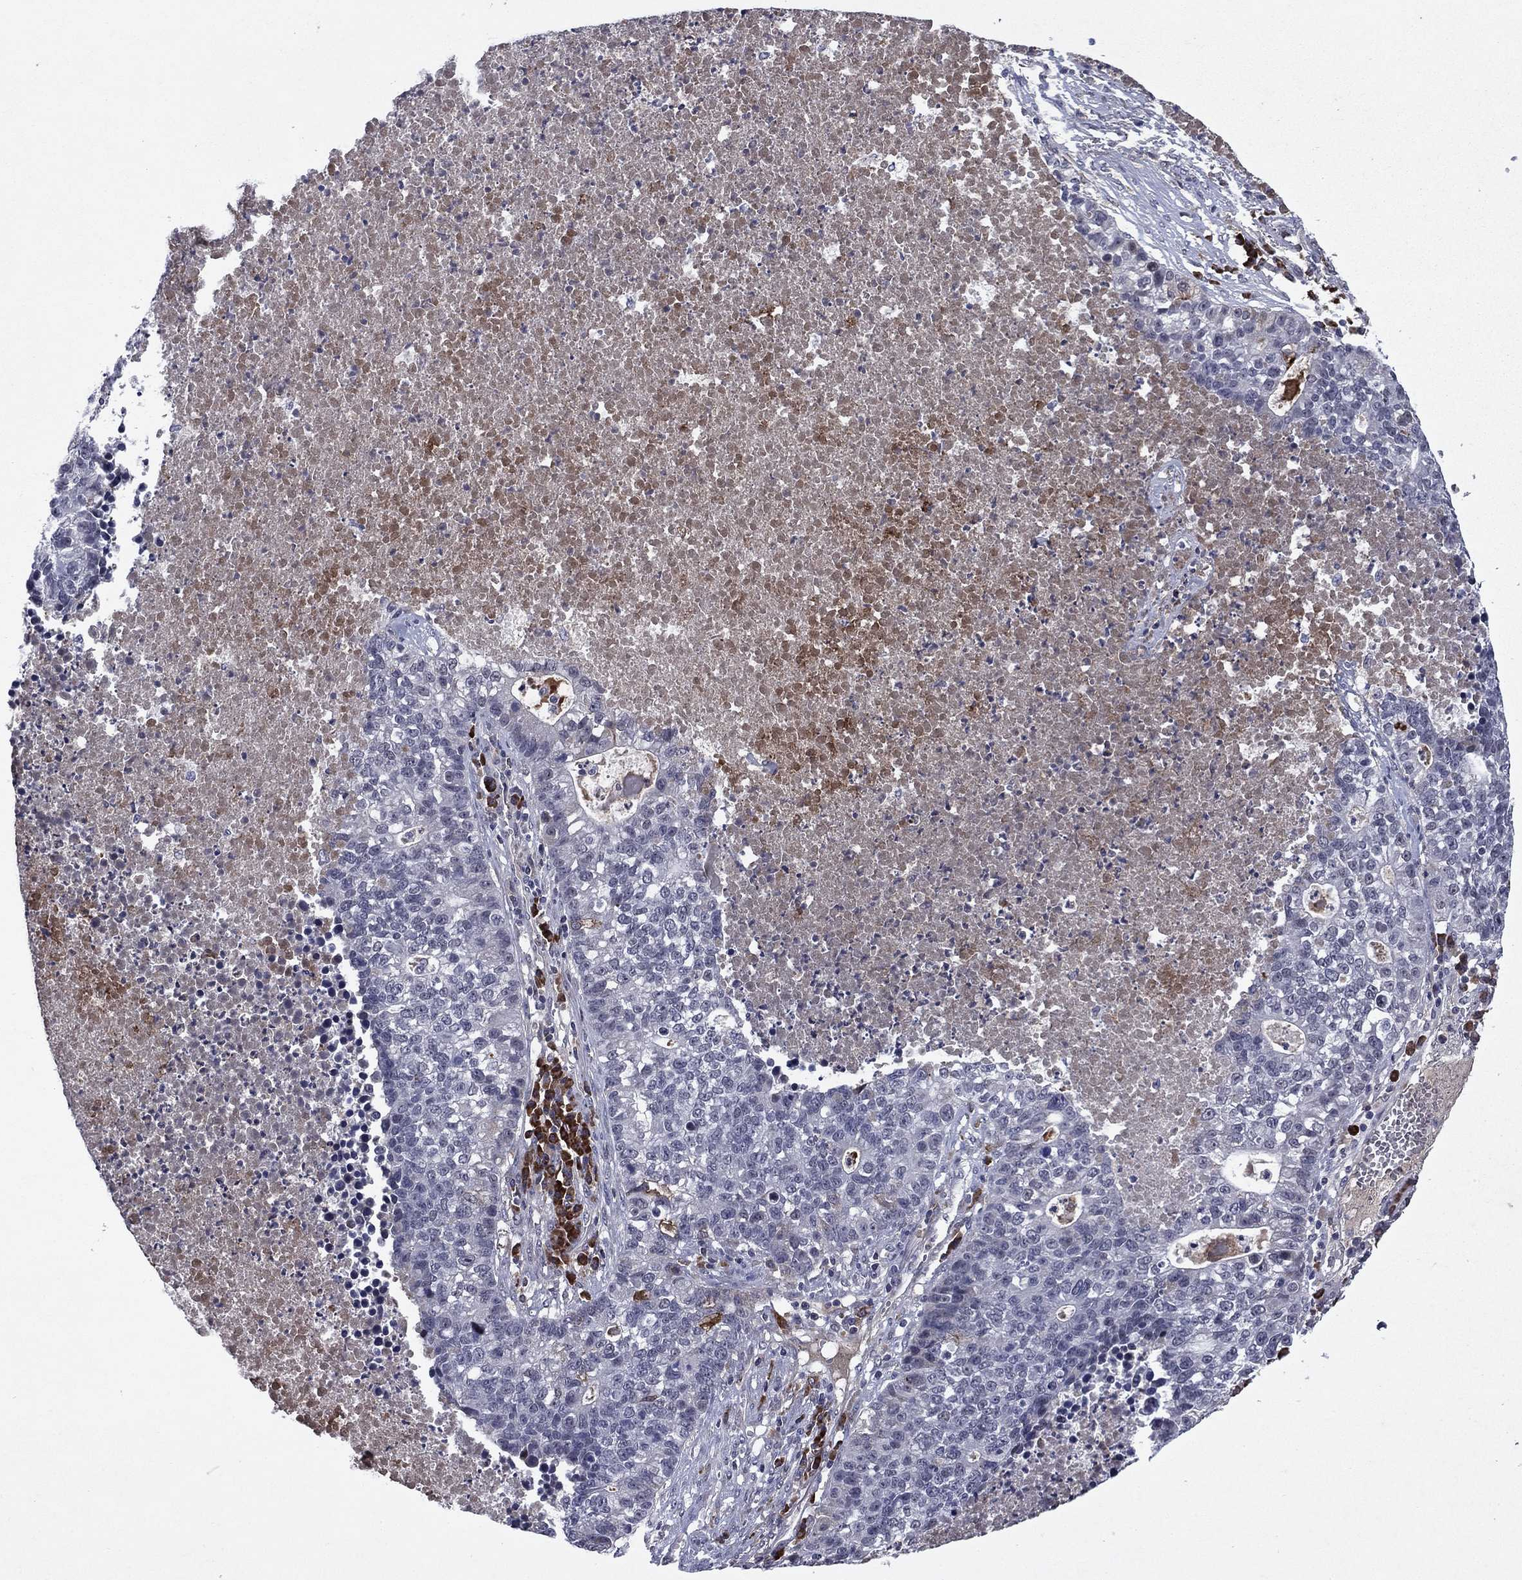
{"staining": {"intensity": "negative", "quantity": "none", "location": "none"}, "tissue": "lung cancer", "cell_type": "Tumor cells", "image_type": "cancer", "snomed": [{"axis": "morphology", "description": "Adenocarcinoma, NOS"}, {"axis": "topography", "description": "Lung"}], "caption": "High magnification brightfield microscopy of lung cancer stained with DAB (3,3'-diaminobenzidine) (brown) and counterstained with hematoxylin (blue): tumor cells show no significant expression.", "gene": "ECM1", "patient": {"sex": "male", "age": 57}}